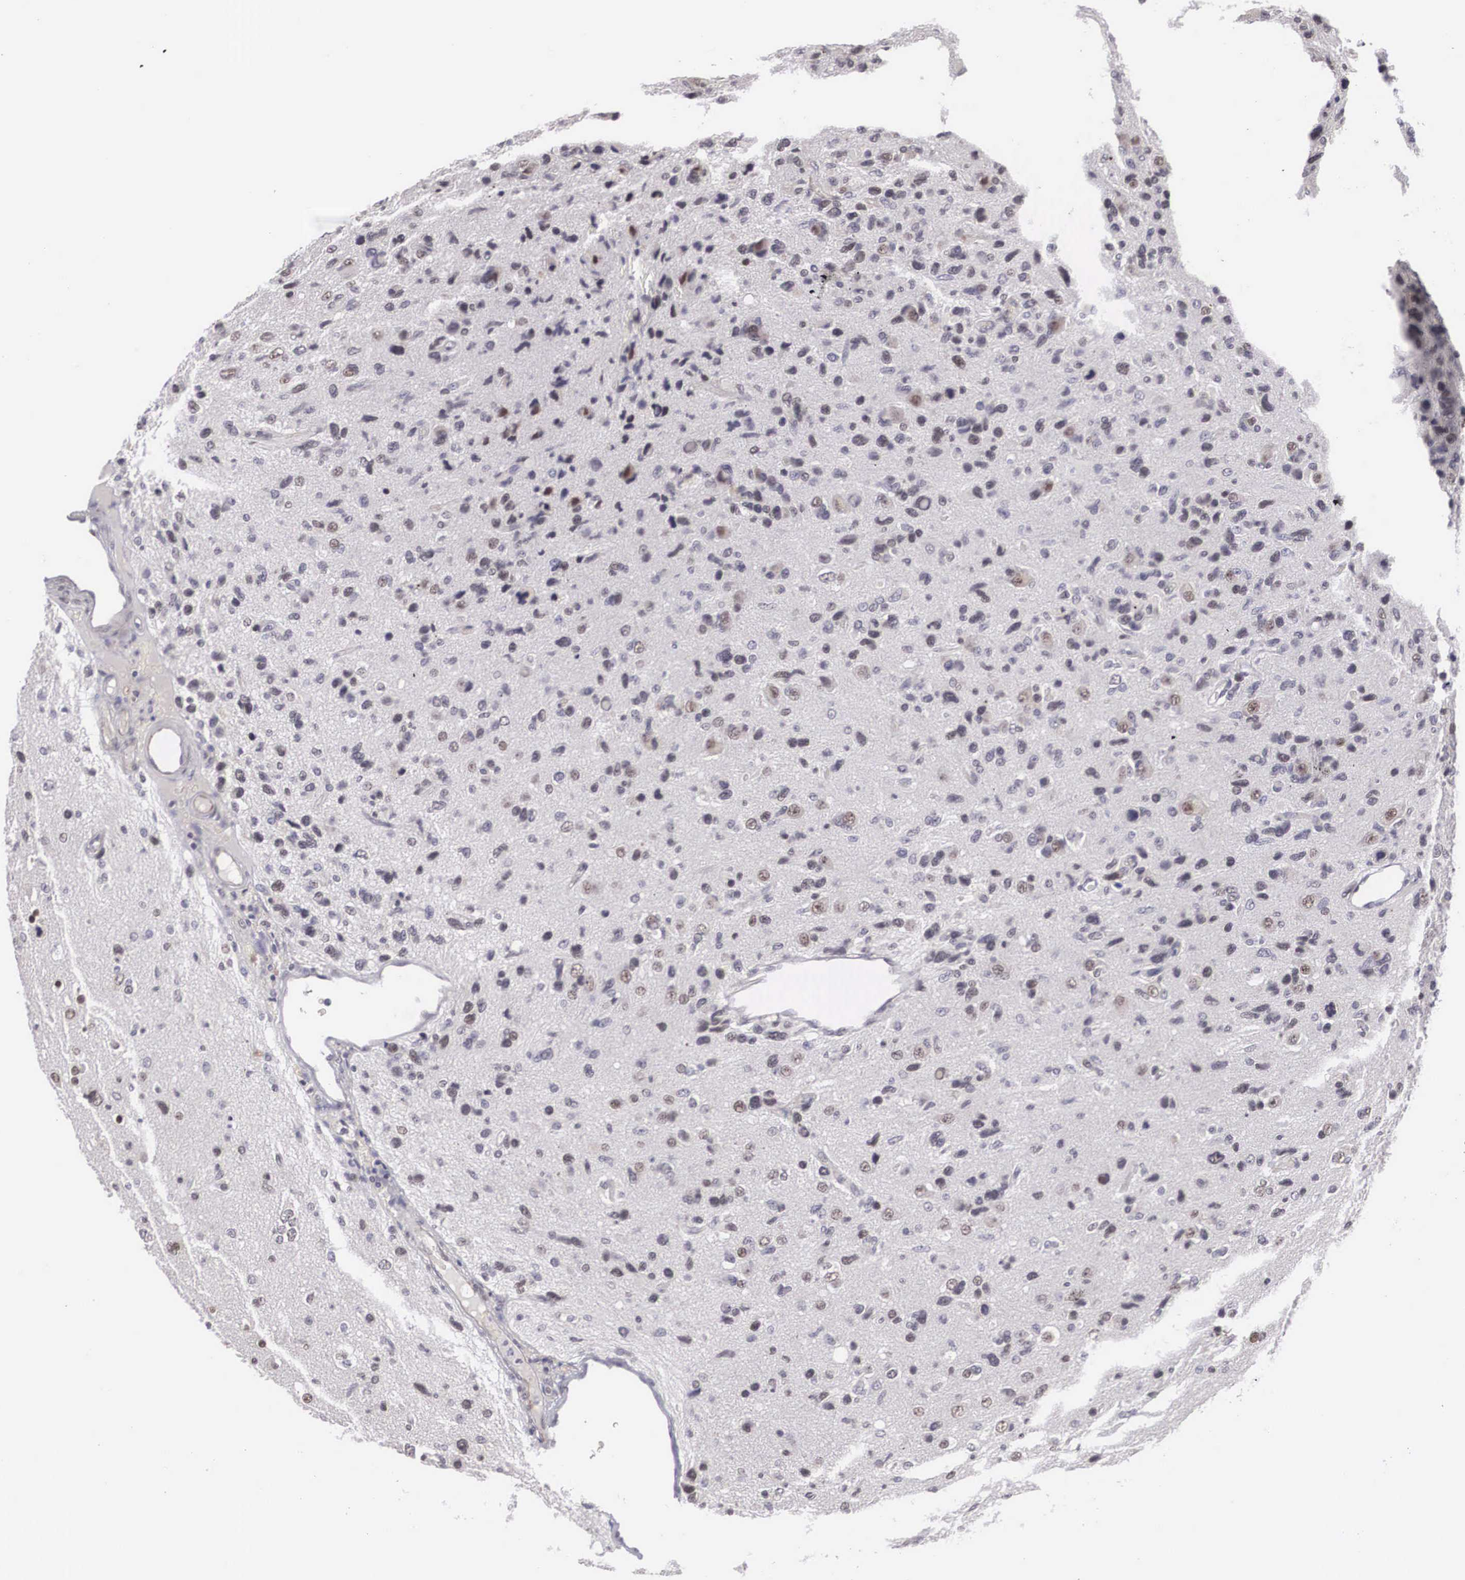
{"staining": {"intensity": "negative", "quantity": "none", "location": "none"}, "tissue": "glioma", "cell_type": "Tumor cells", "image_type": "cancer", "snomed": [{"axis": "morphology", "description": "Glioma, malignant, High grade"}, {"axis": "topography", "description": "Brain"}], "caption": "Malignant glioma (high-grade) was stained to show a protein in brown. There is no significant expression in tumor cells. Brightfield microscopy of immunohistochemistry stained with DAB (brown) and hematoxylin (blue), captured at high magnification.", "gene": "MORC2", "patient": {"sex": "male", "age": 77}}